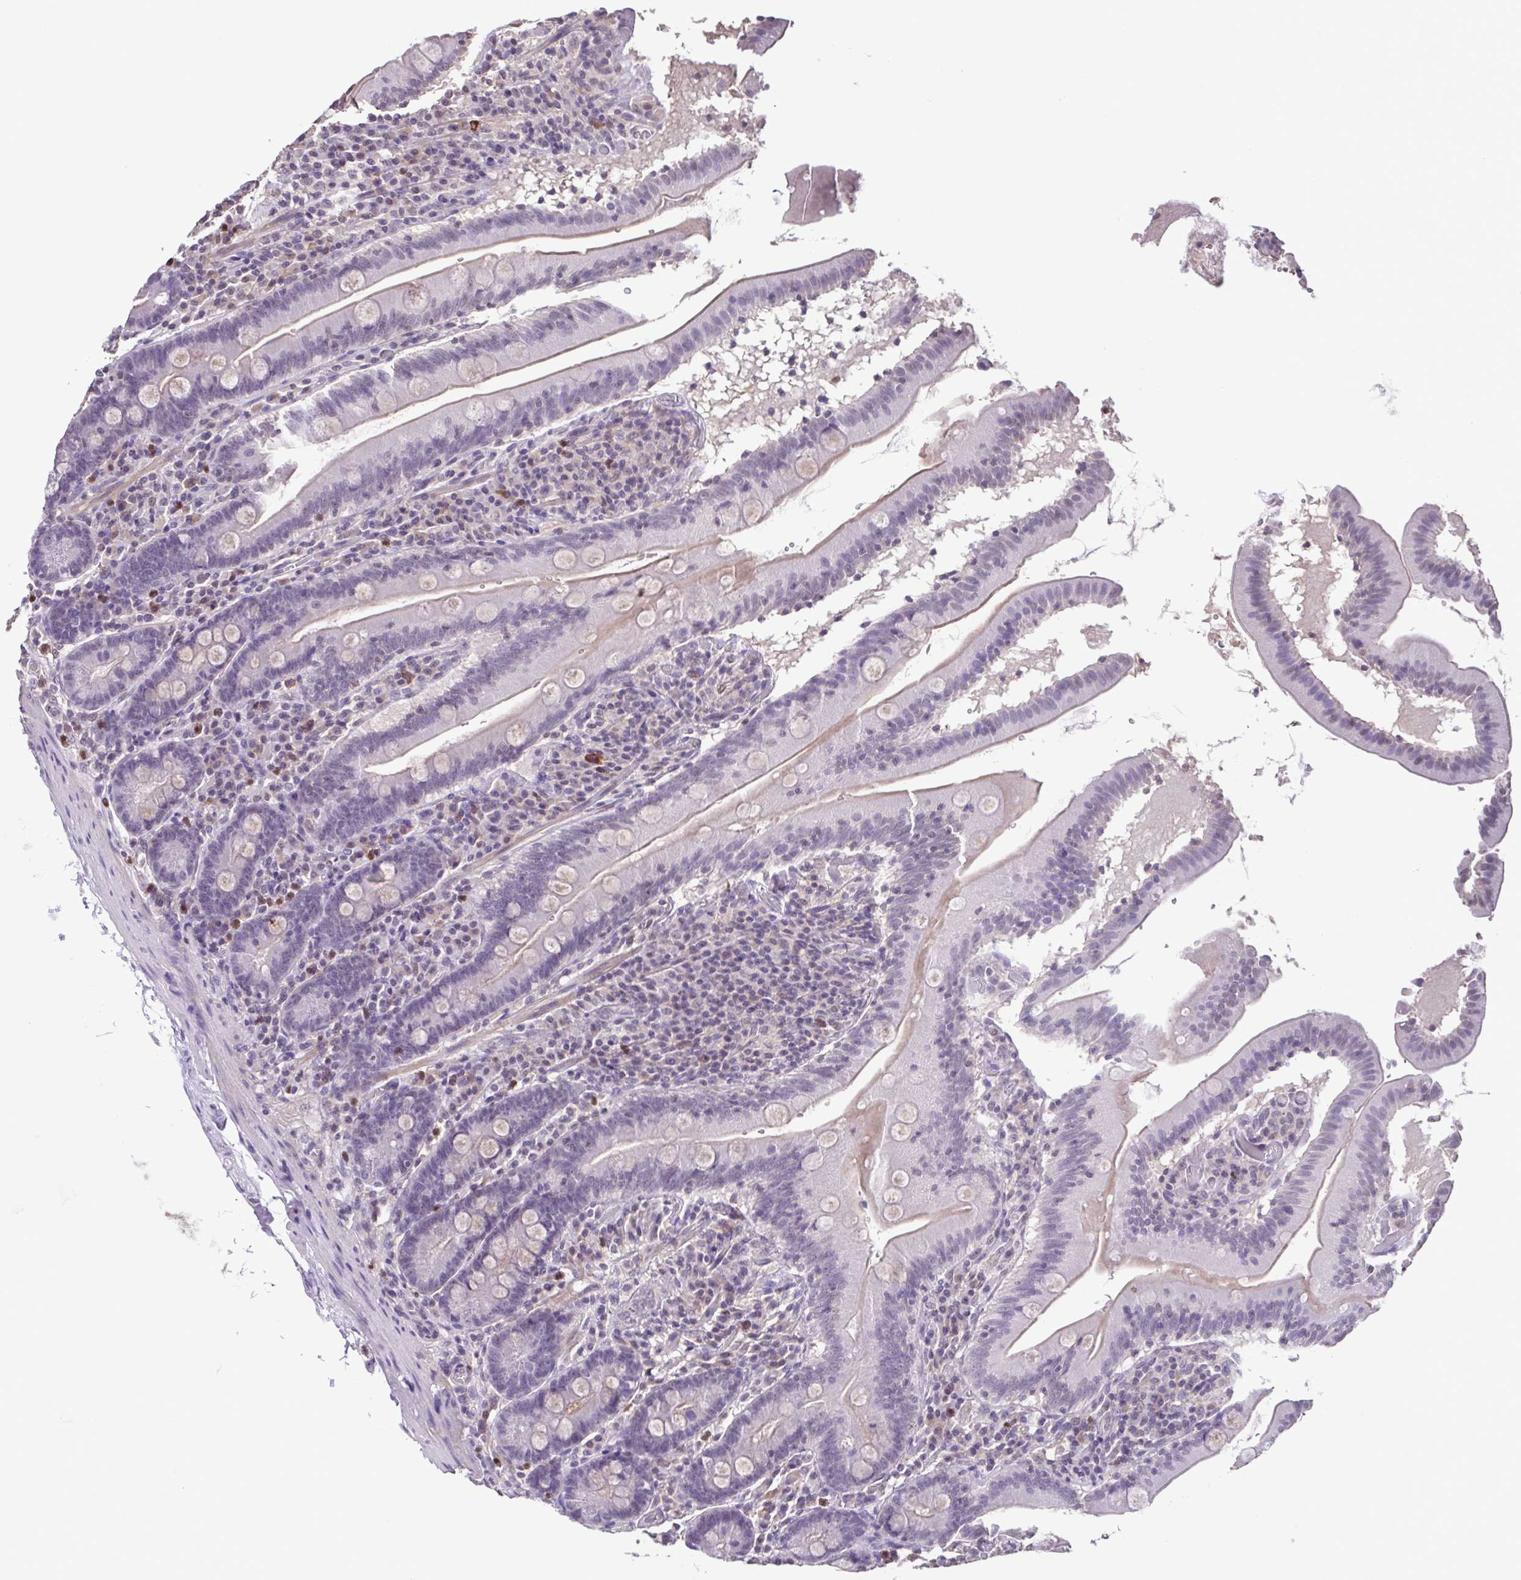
{"staining": {"intensity": "weak", "quantity": "25%-75%", "location": "cytoplasmic/membranous"}, "tissue": "small intestine", "cell_type": "Glandular cells", "image_type": "normal", "snomed": [{"axis": "morphology", "description": "Normal tissue, NOS"}, {"axis": "topography", "description": "Small intestine"}], "caption": "Approximately 25%-75% of glandular cells in normal human small intestine exhibit weak cytoplasmic/membranous protein staining as visualized by brown immunohistochemical staining.", "gene": "ACTRT3", "patient": {"sex": "male", "age": 37}}